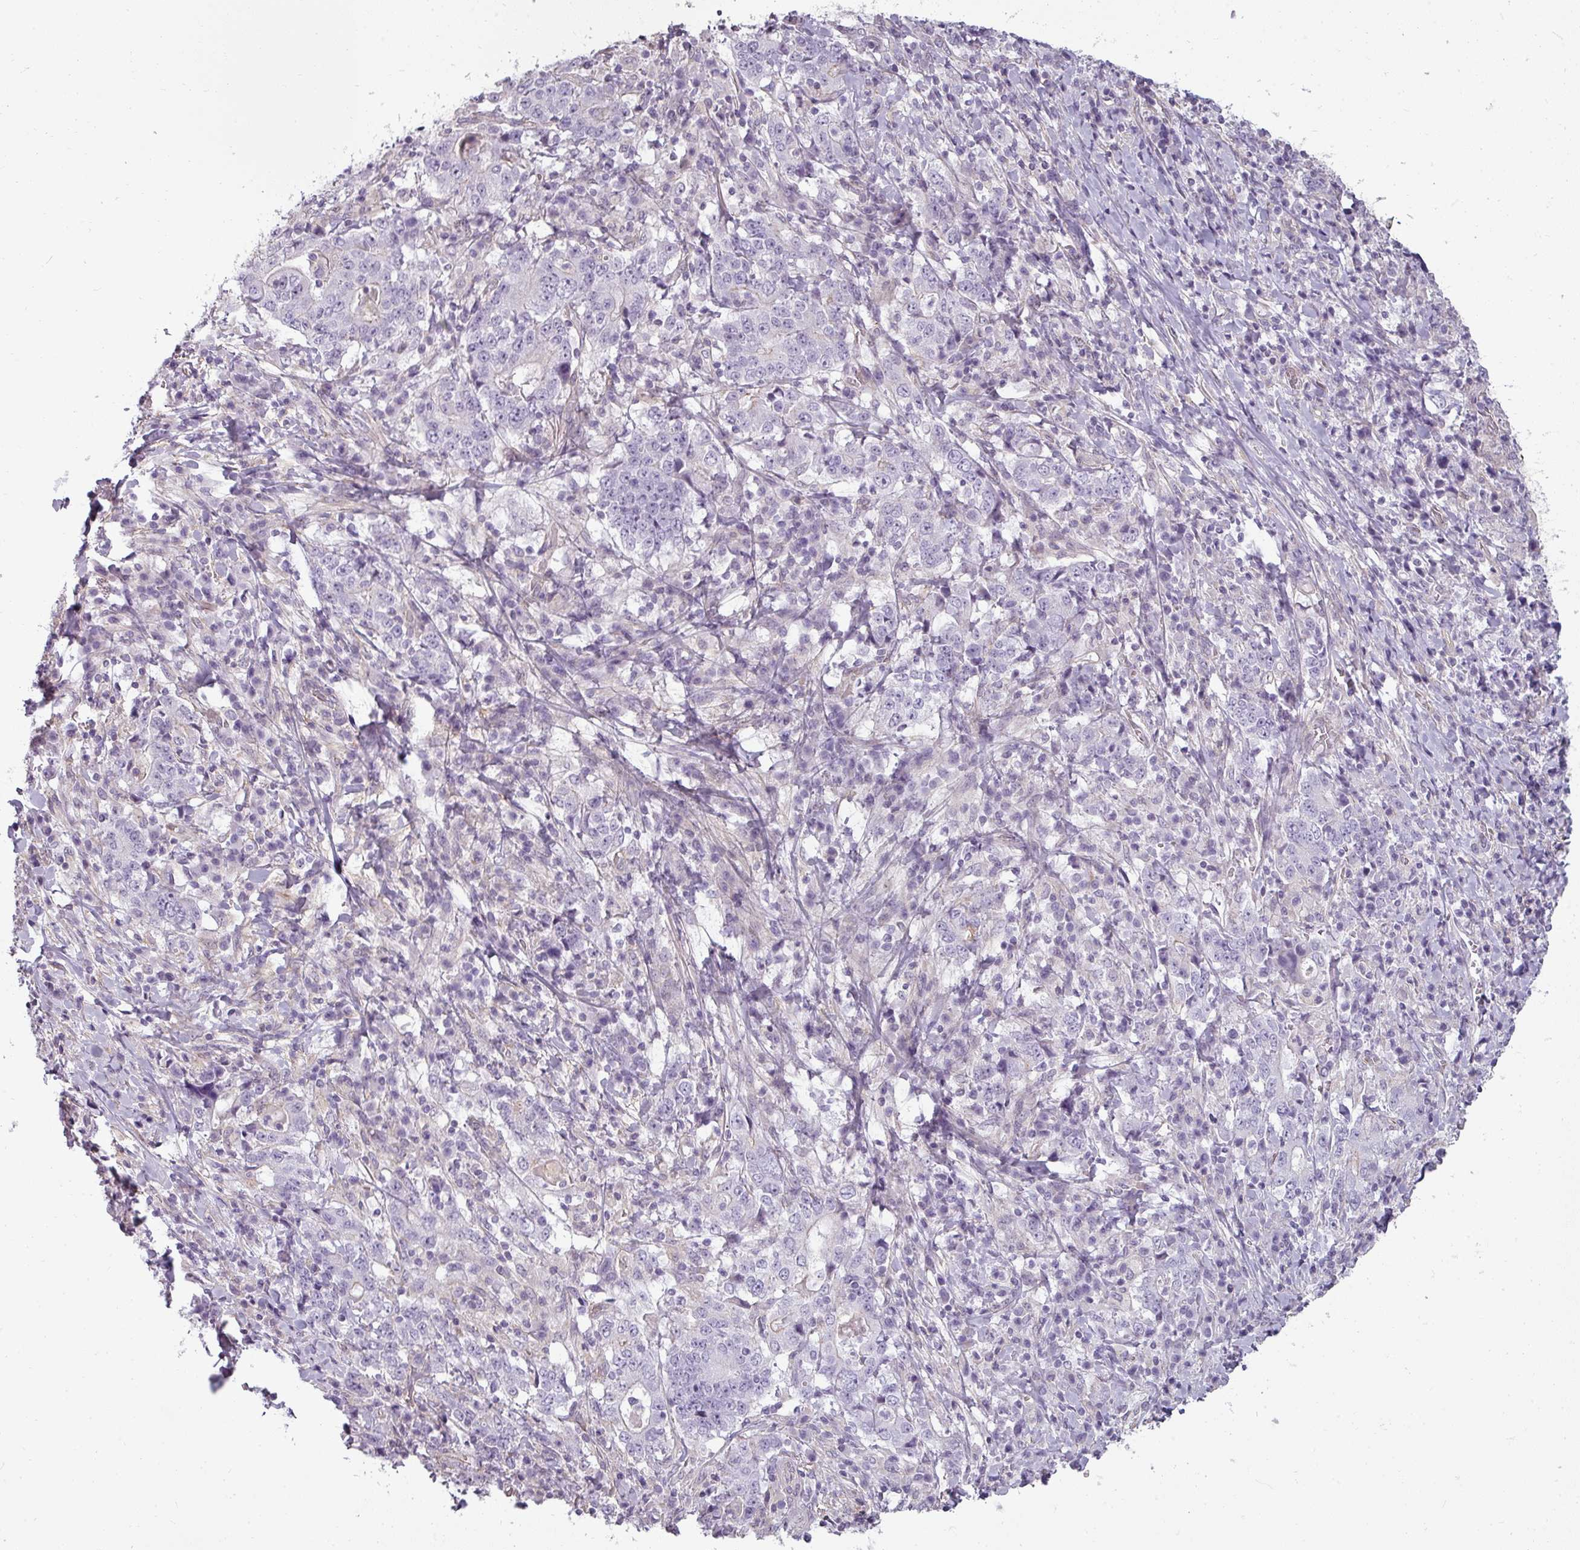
{"staining": {"intensity": "negative", "quantity": "none", "location": "none"}, "tissue": "stomach cancer", "cell_type": "Tumor cells", "image_type": "cancer", "snomed": [{"axis": "morphology", "description": "Normal tissue, NOS"}, {"axis": "morphology", "description": "Adenocarcinoma, NOS"}, {"axis": "topography", "description": "Stomach, upper"}, {"axis": "topography", "description": "Stomach"}], "caption": "A micrograph of human adenocarcinoma (stomach) is negative for staining in tumor cells.", "gene": "ASB1", "patient": {"sex": "male", "age": 59}}